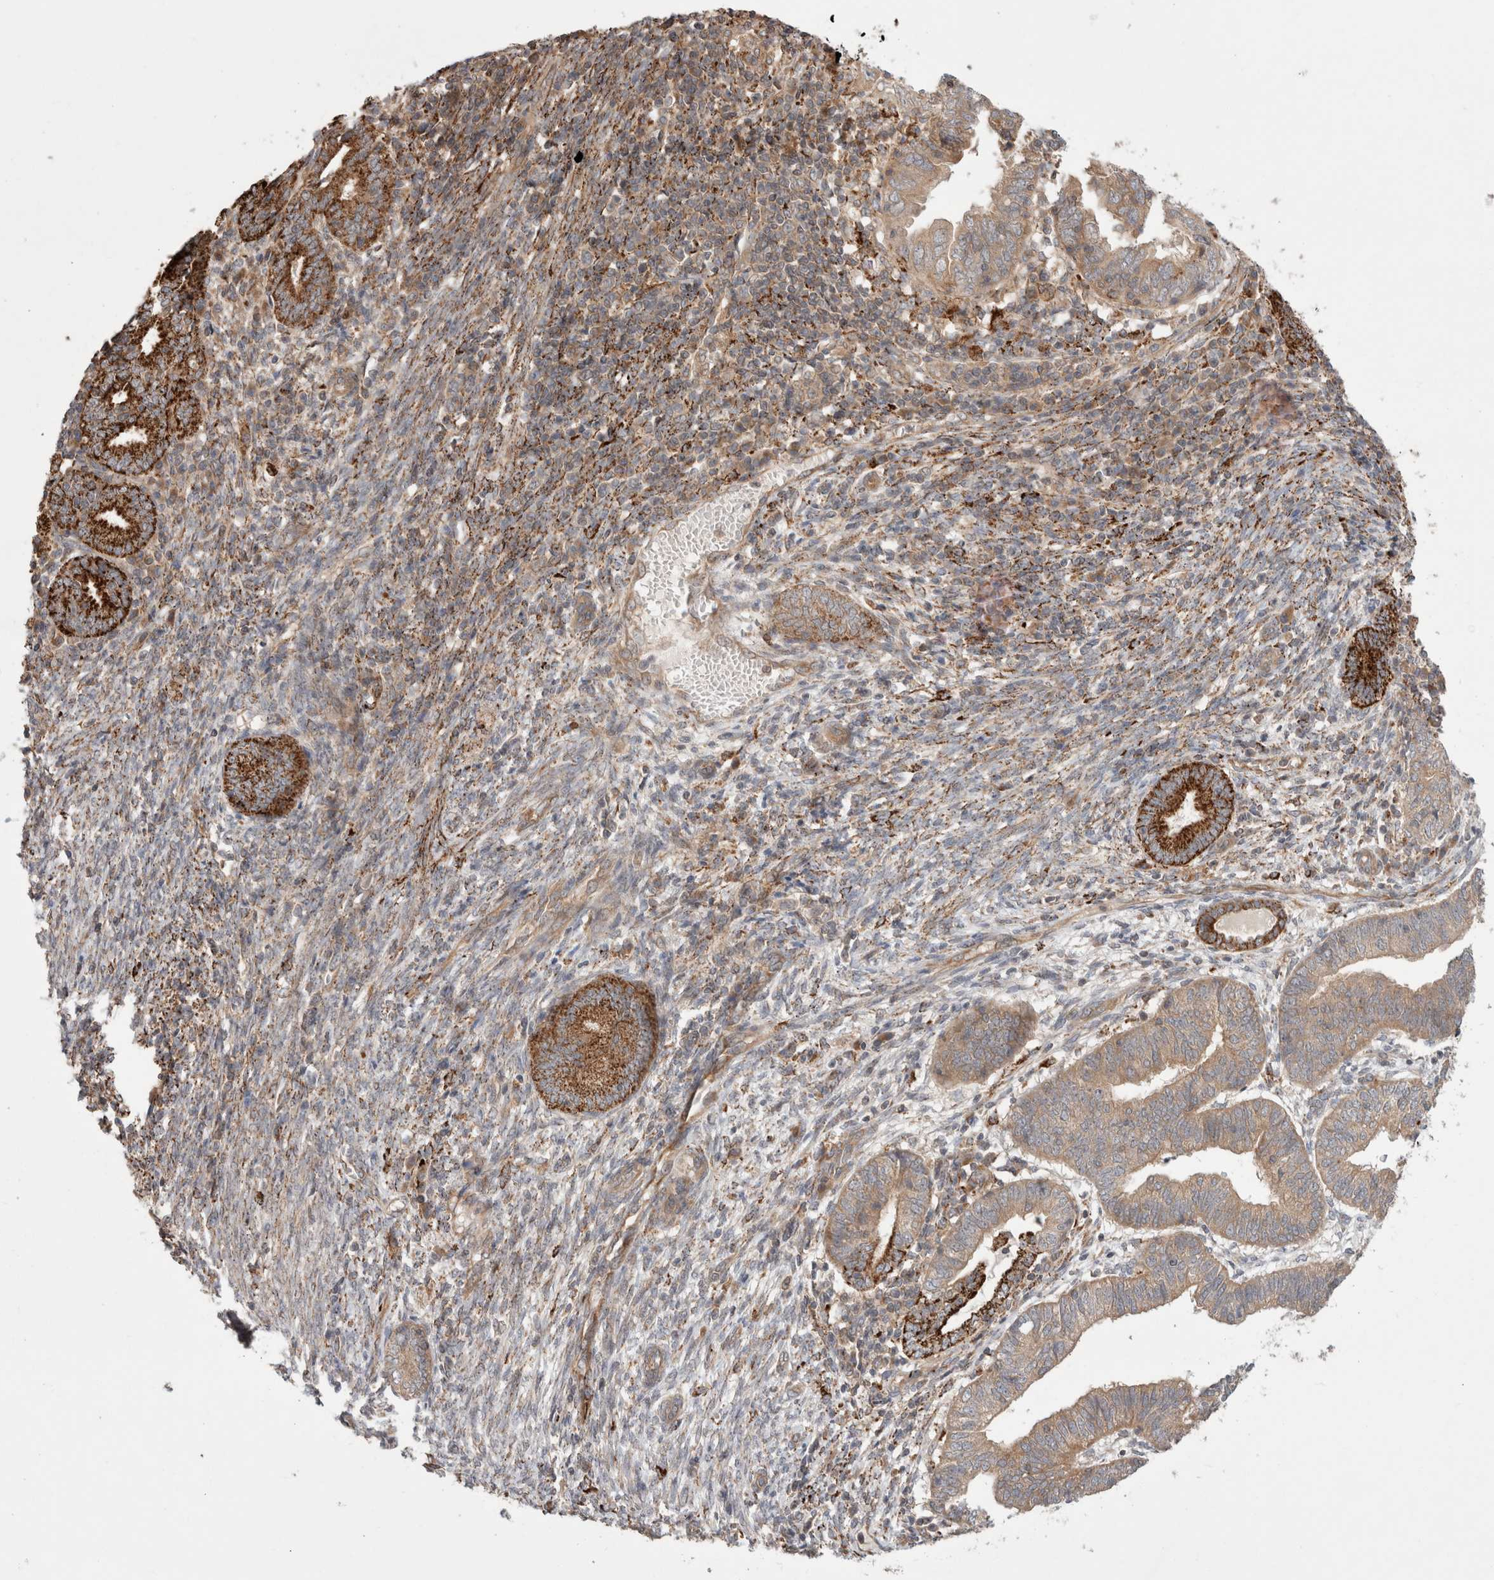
{"staining": {"intensity": "moderate", "quantity": ">75%", "location": "cytoplasmic/membranous"}, "tissue": "endometrial cancer", "cell_type": "Tumor cells", "image_type": "cancer", "snomed": [{"axis": "morphology", "description": "Adenocarcinoma, NOS"}, {"axis": "topography", "description": "Uterus"}], "caption": "Immunohistochemical staining of endometrial cancer displays medium levels of moderate cytoplasmic/membranous protein positivity in approximately >75% of tumor cells. Using DAB (brown) and hematoxylin (blue) stains, captured at high magnification using brightfield microscopy.", "gene": "HROB", "patient": {"sex": "female", "age": 77}}